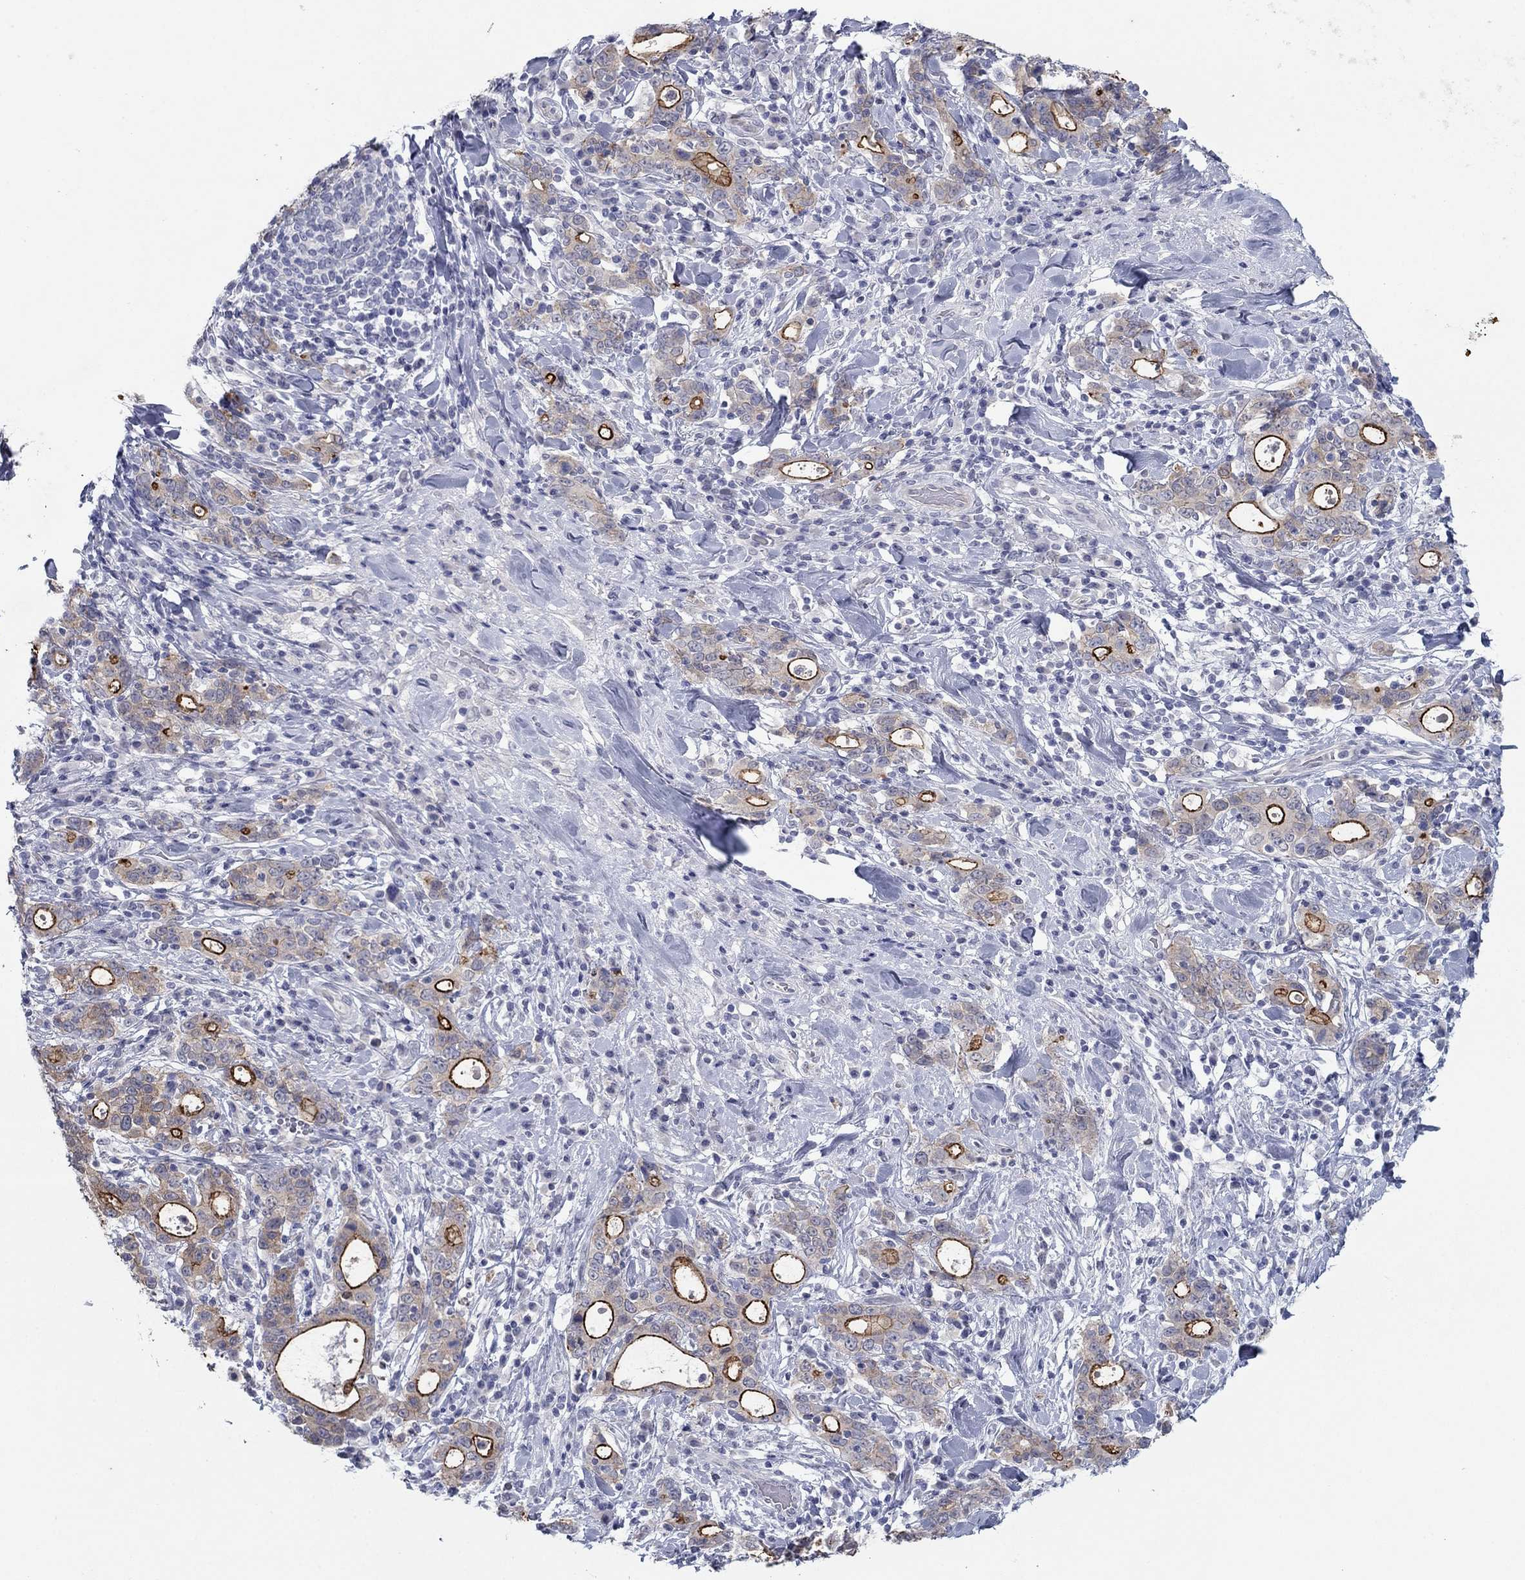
{"staining": {"intensity": "strong", "quantity": ">75%", "location": "cytoplasmic/membranous"}, "tissue": "stomach cancer", "cell_type": "Tumor cells", "image_type": "cancer", "snomed": [{"axis": "morphology", "description": "Adenocarcinoma, NOS"}, {"axis": "topography", "description": "Stomach"}], "caption": "Immunohistochemical staining of stomach cancer exhibits high levels of strong cytoplasmic/membranous expression in about >75% of tumor cells.", "gene": "PLS1", "patient": {"sex": "male", "age": 79}}